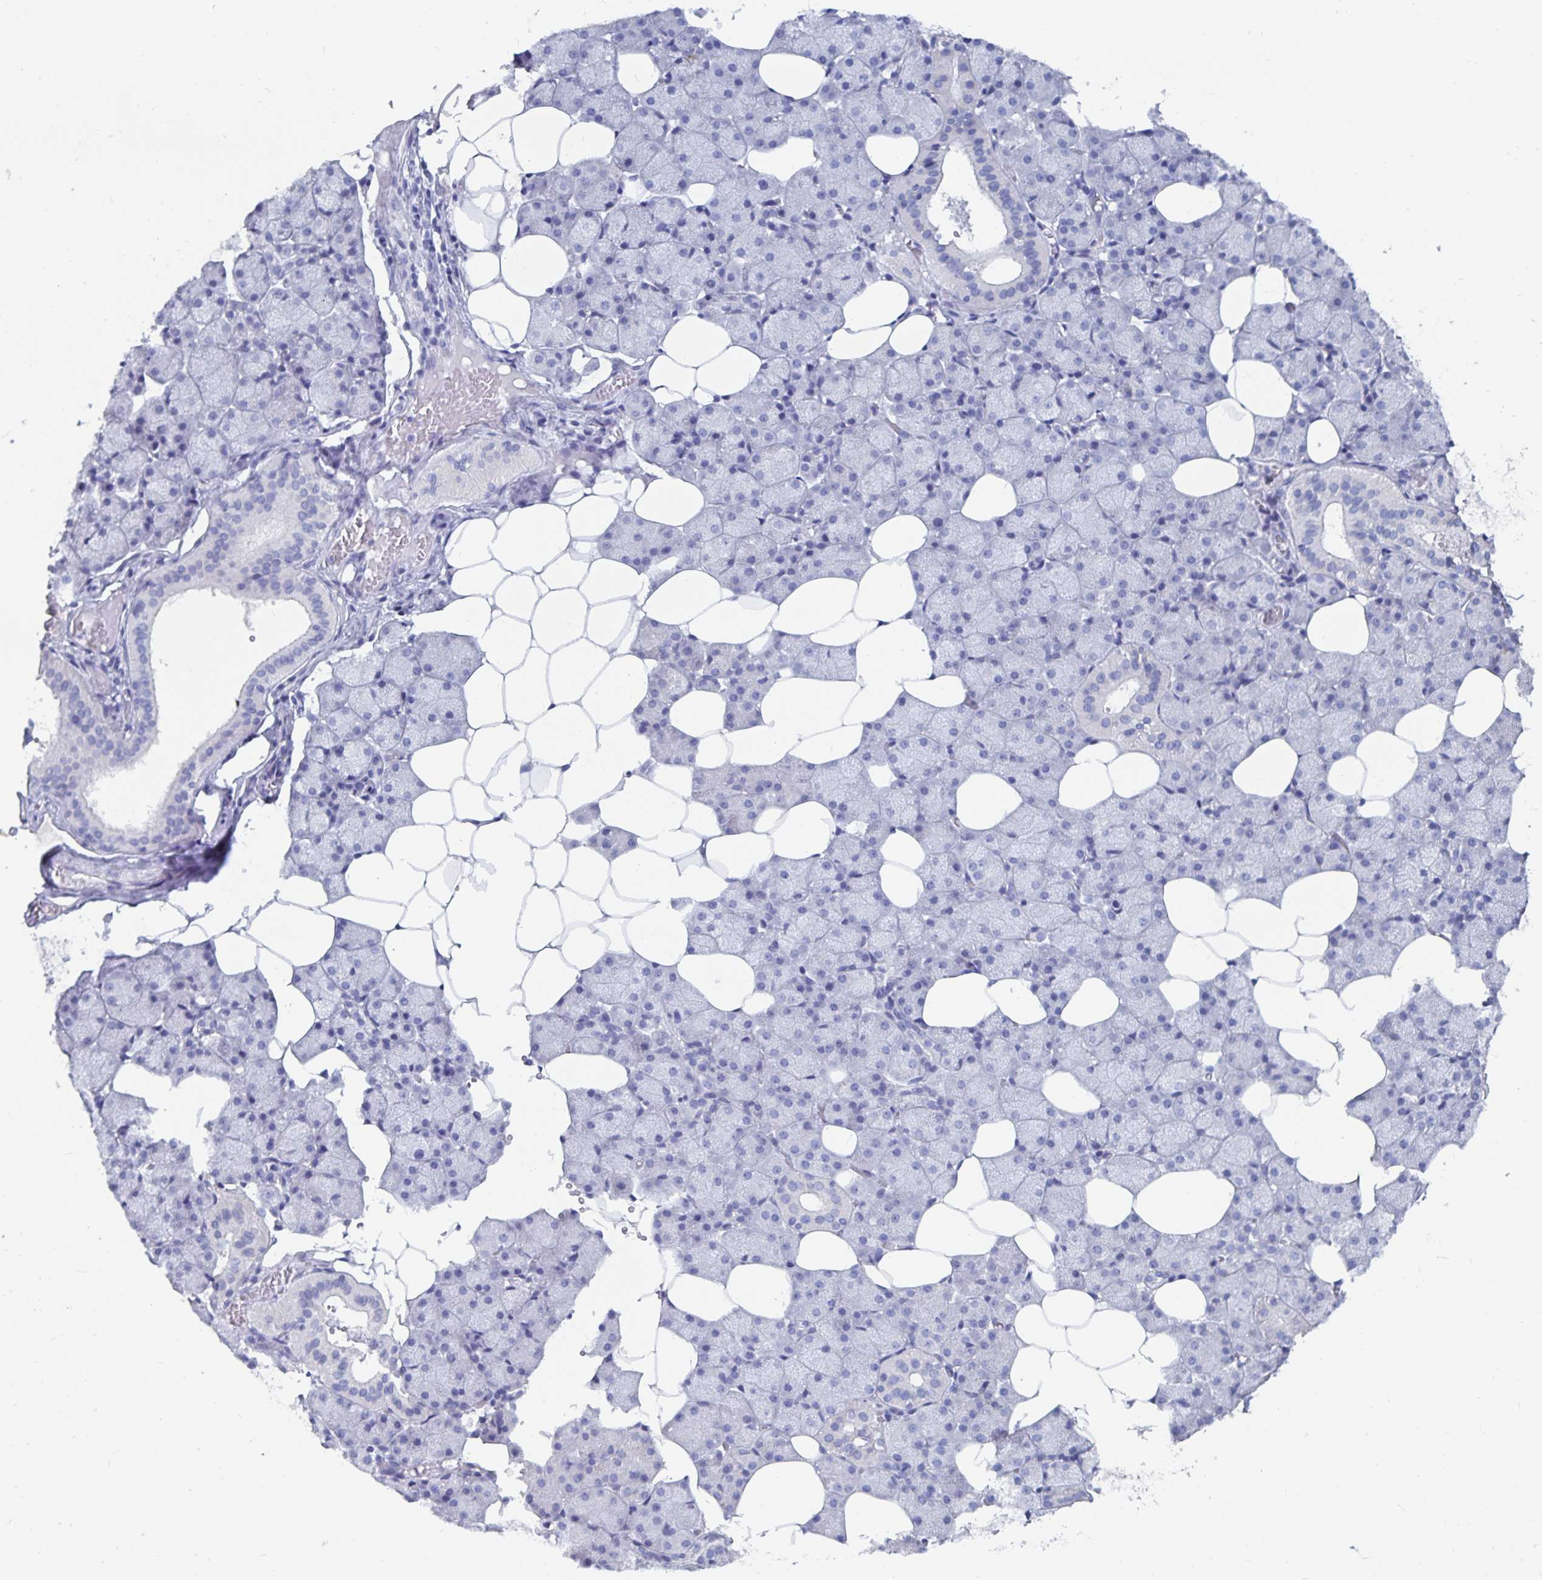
{"staining": {"intensity": "negative", "quantity": "none", "location": "none"}, "tissue": "salivary gland", "cell_type": "Glandular cells", "image_type": "normal", "snomed": [{"axis": "morphology", "description": "Normal tissue, NOS"}, {"axis": "topography", "description": "Salivary gland"}], "caption": "High power microscopy image of an immunohistochemistry (IHC) micrograph of unremarkable salivary gland, revealing no significant expression in glandular cells.", "gene": "CFAP69", "patient": {"sex": "male", "age": 38}}